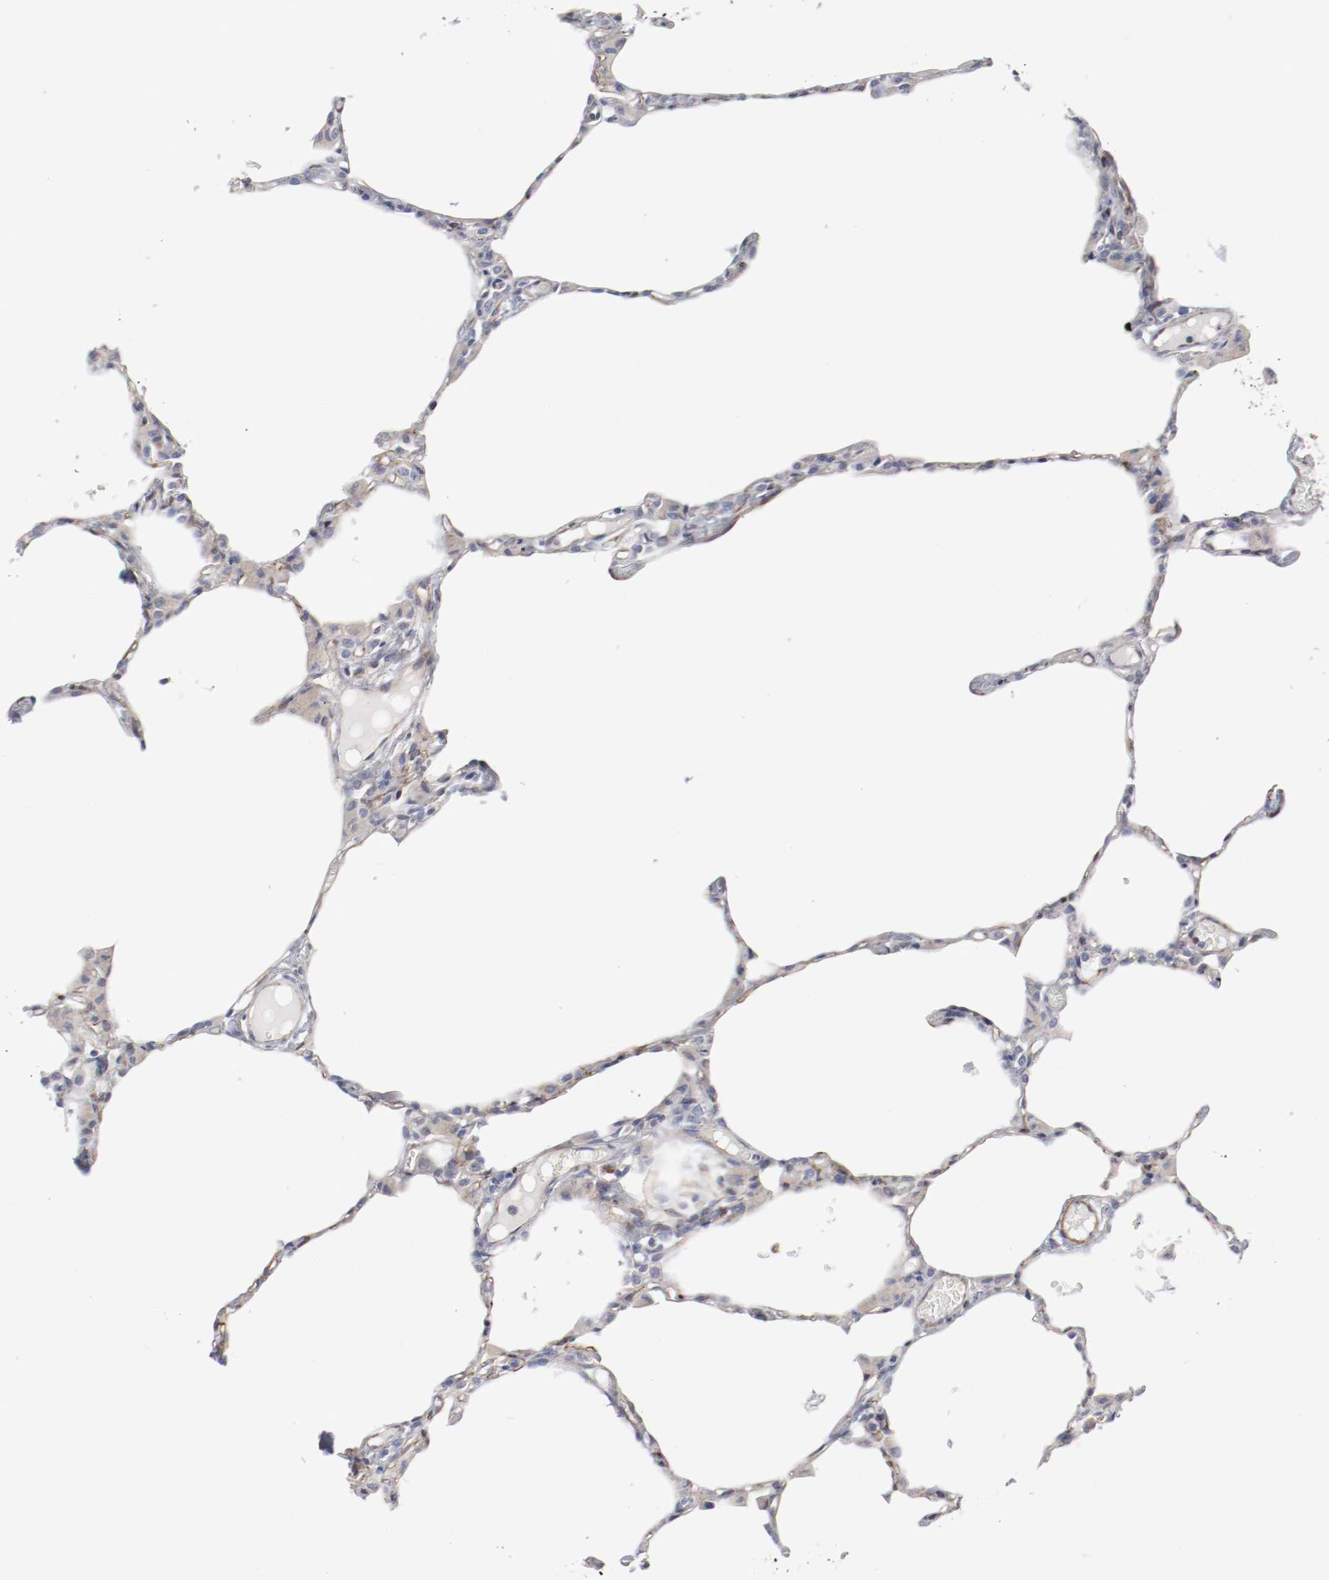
{"staining": {"intensity": "moderate", "quantity": "<25%", "location": "cytoplasmic/membranous"}, "tissue": "lung", "cell_type": "Alveolar cells", "image_type": "normal", "snomed": [{"axis": "morphology", "description": "Normal tissue, NOS"}, {"axis": "topography", "description": "Lung"}], "caption": "This histopathology image exhibits IHC staining of normal human lung, with low moderate cytoplasmic/membranous staining in about <25% of alveolar cells.", "gene": "GIT1", "patient": {"sex": "female", "age": 49}}